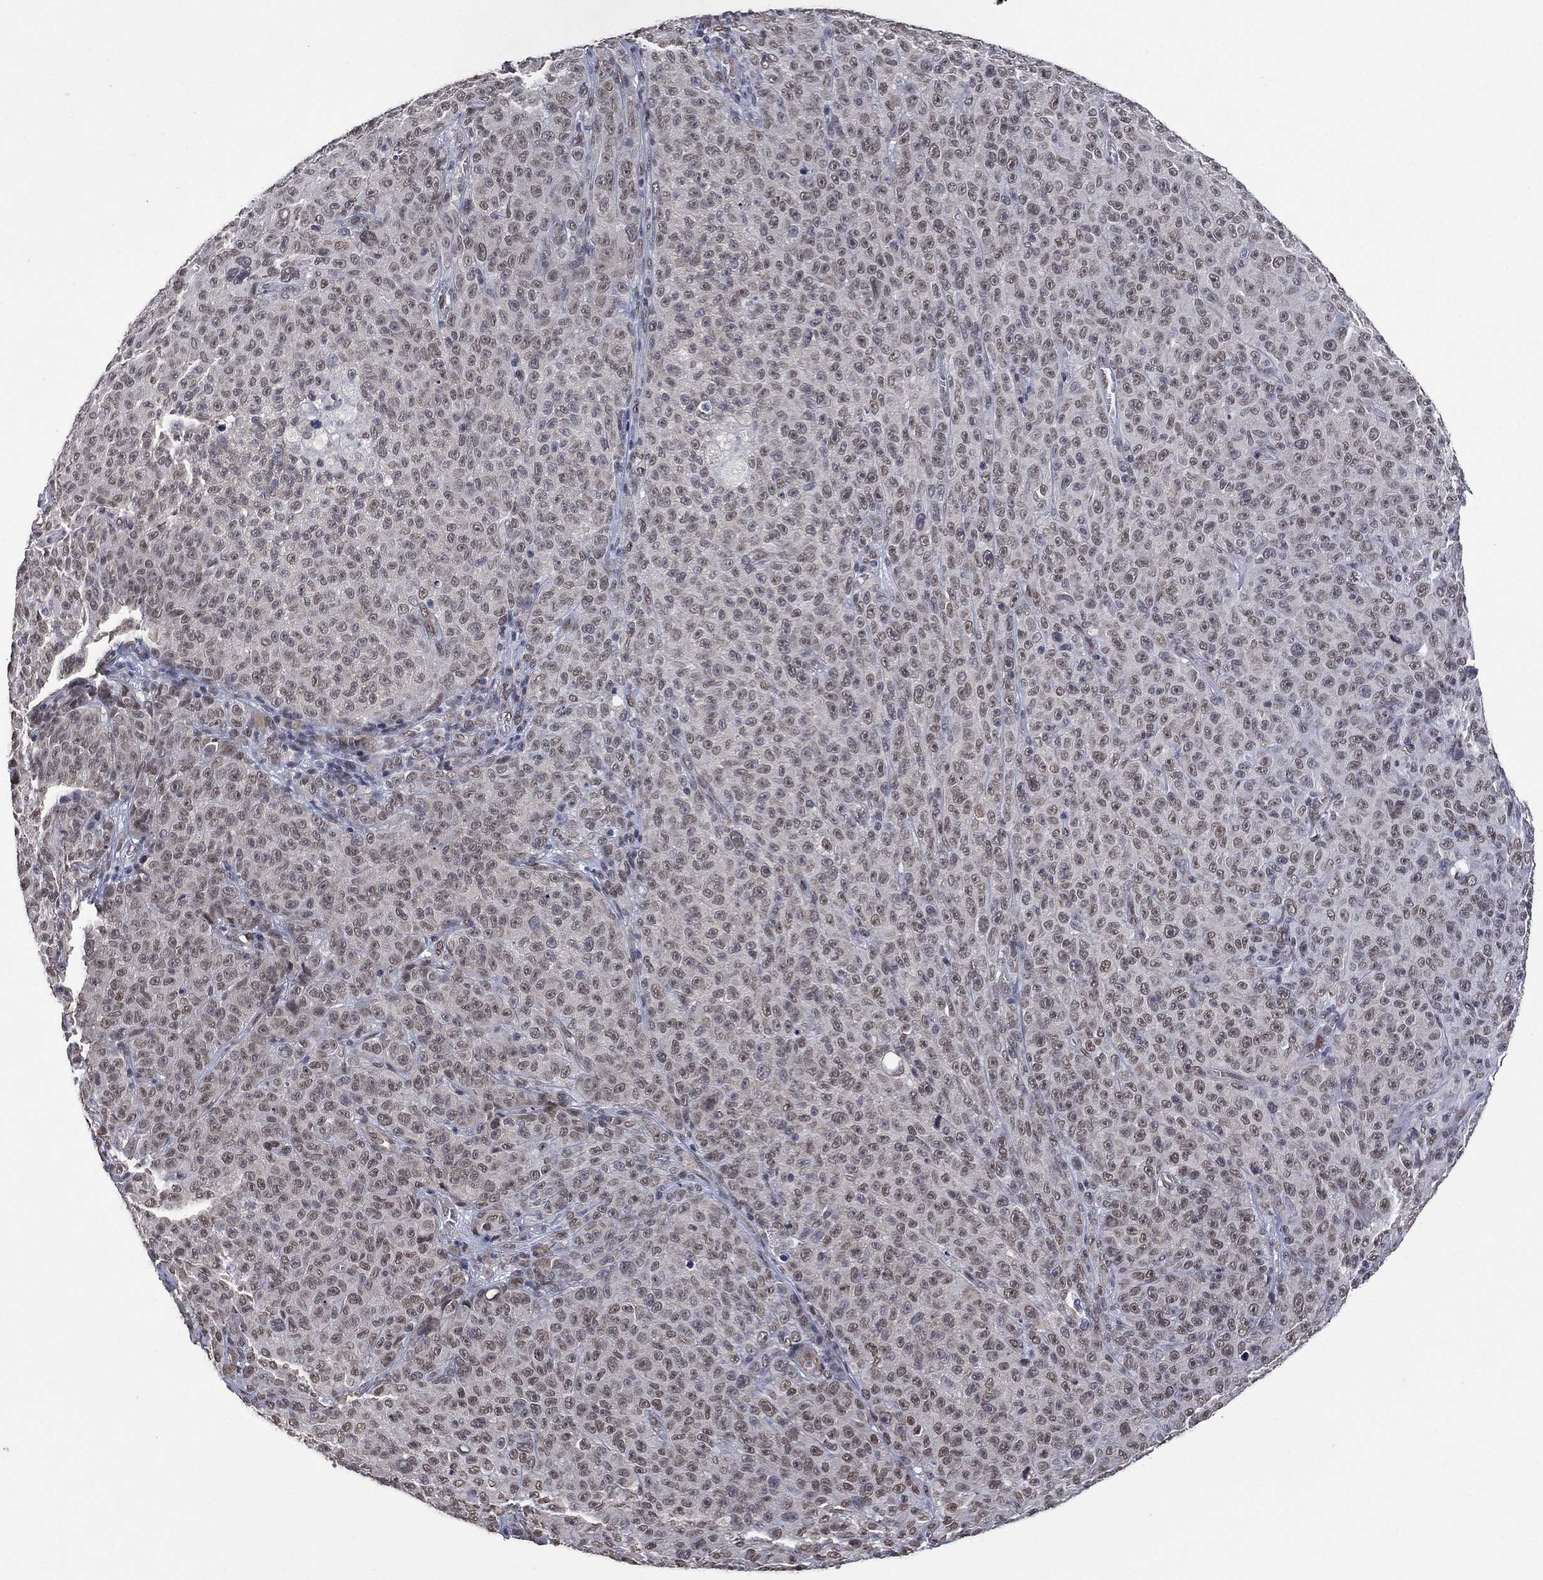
{"staining": {"intensity": "negative", "quantity": "none", "location": "none"}, "tissue": "melanoma", "cell_type": "Tumor cells", "image_type": "cancer", "snomed": [{"axis": "morphology", "description": "Malignant melanoma, NOS"}, {"axis": "topography", "description": "Skin"}], "caption": "Immunohistochemical staining of malignant melanoma demonstrates no significant positivity in tumor cells.", "gene": "EHMT1", "patient": {"sex": "female", "age": 82}}